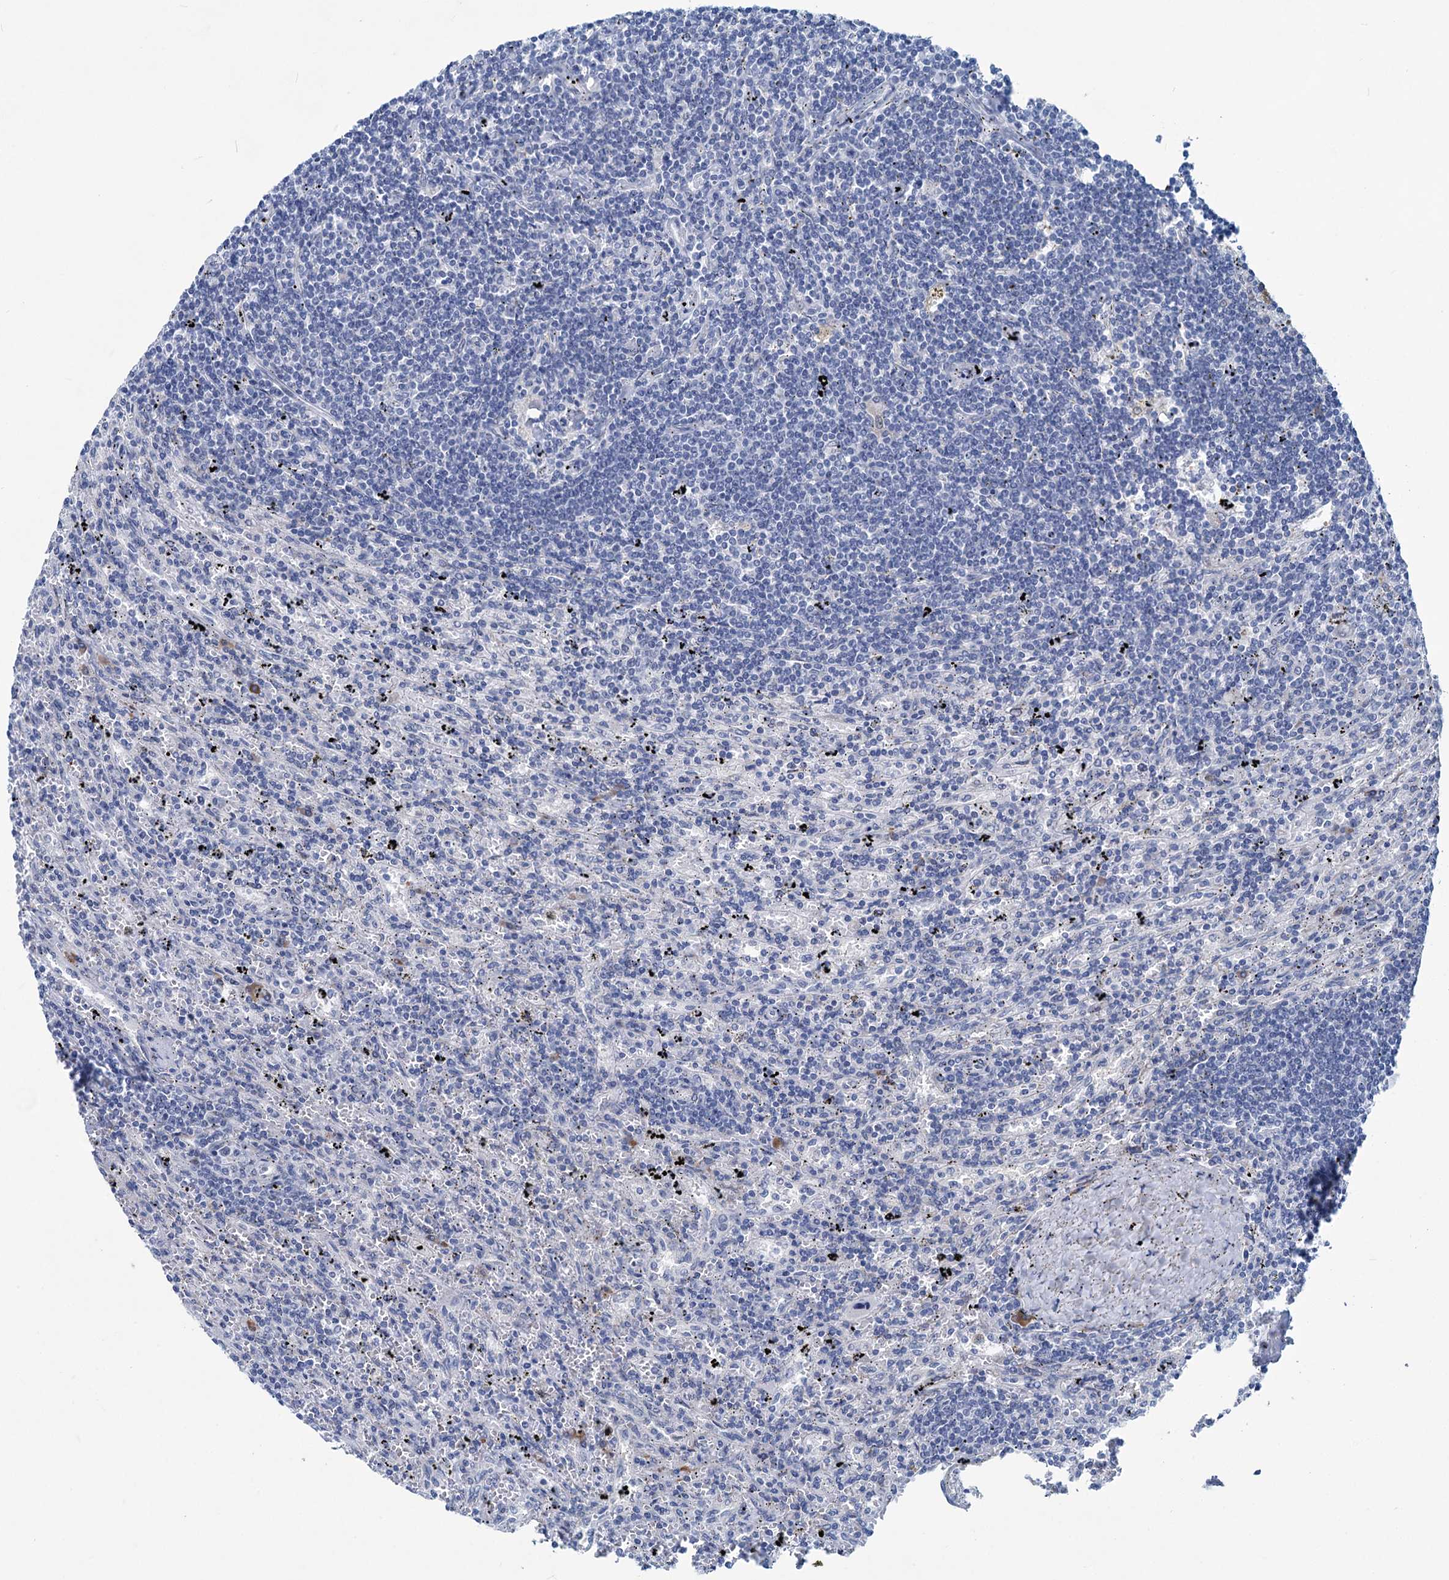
{"staining": {"intensity": "negative", "quantity": "none", "location": "none"}, "tissue": "lymphoma", "cell_type": "Tumor cells", "image_type": "cancer", "snomed": [{"axis": "morphology", "description": "Malignant lymphoma, non-Hodgkin's type, Low grade"}, {"axis": "topography", "description": "Spleen"}], "caption": "IHC of human lymphoma exhibits no positivity in tumor cells. (DAB (3,3'-diaminobenzidine) IHC with hematoxylin counter stain).", "gene": "NEU3", "patient": {"sex": "male", "age": 76}}